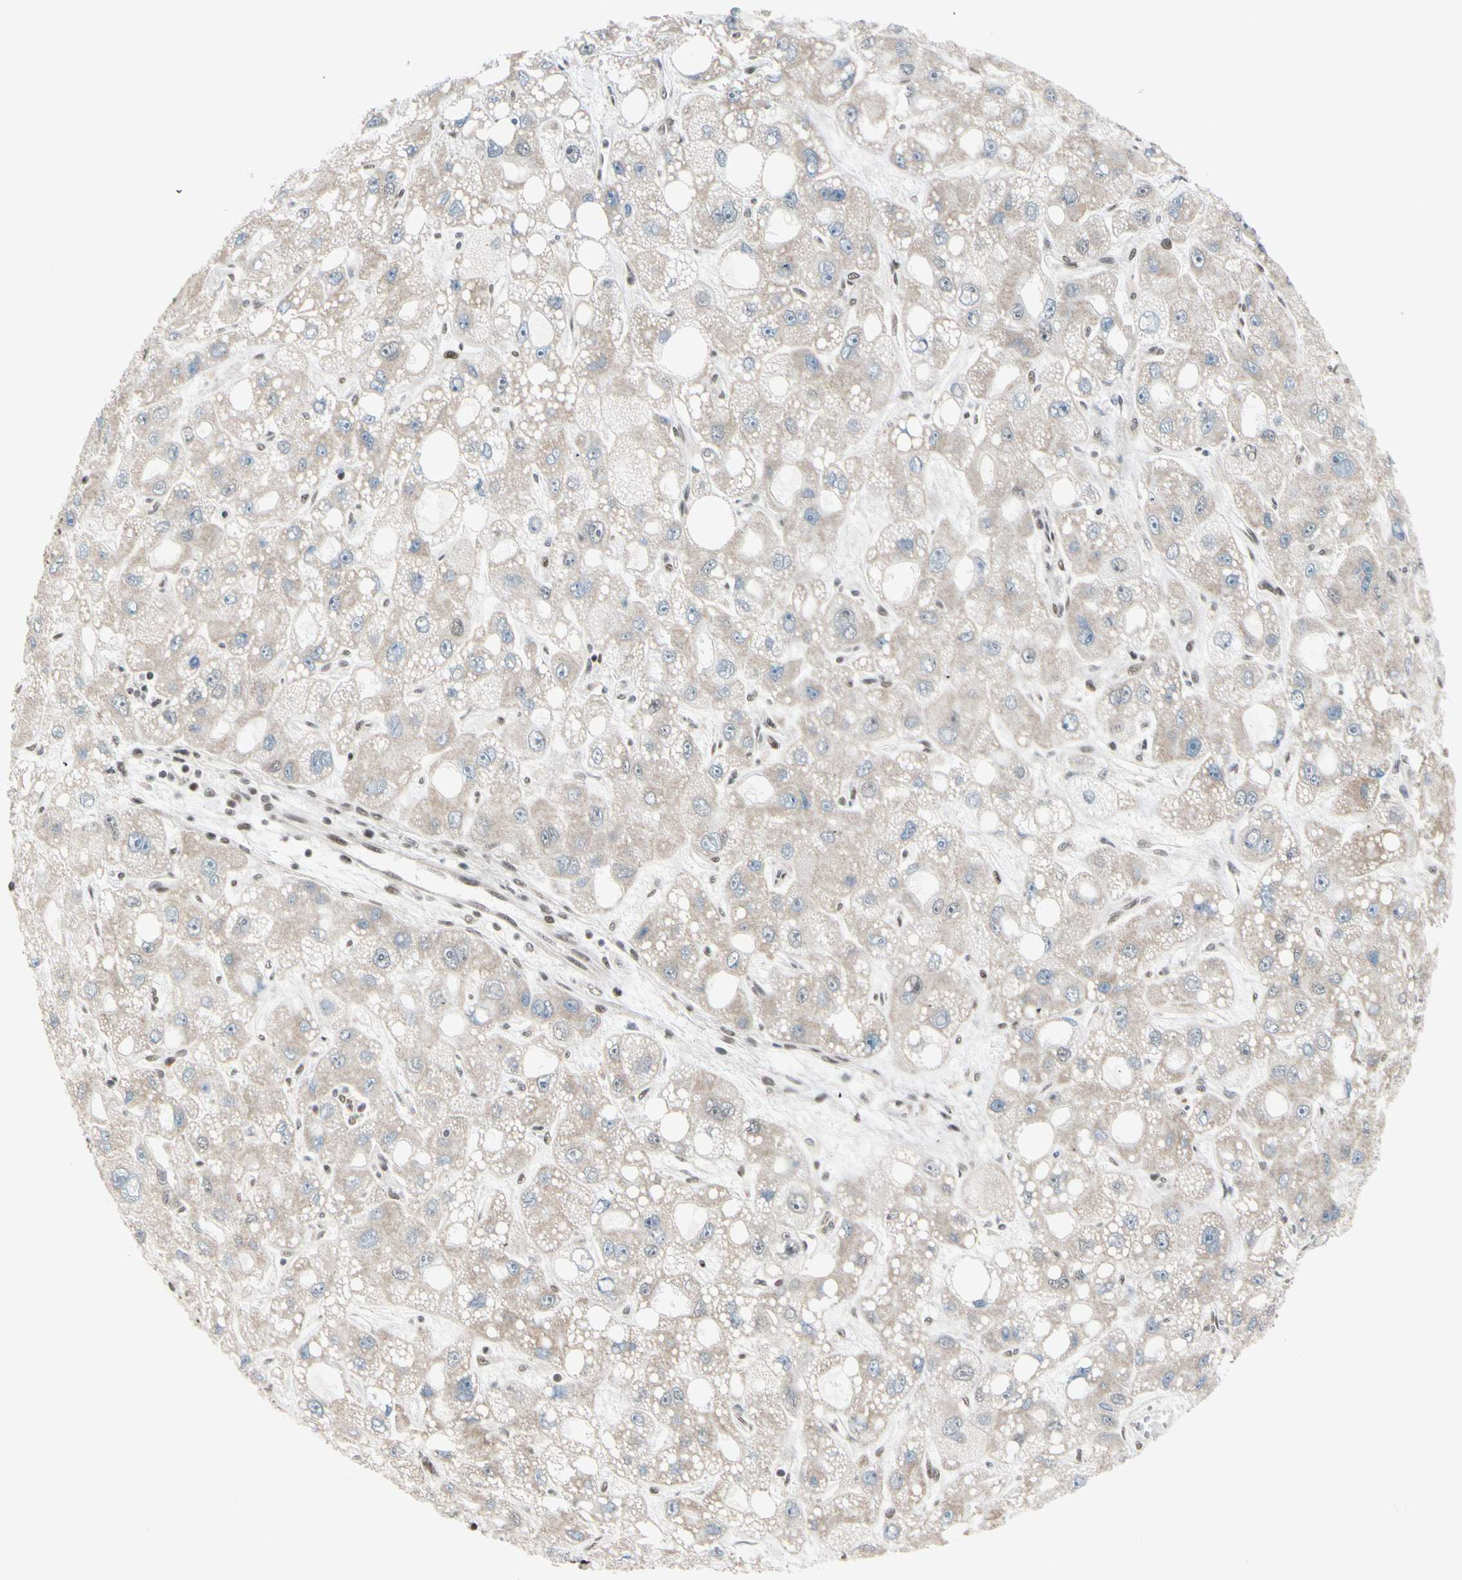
{"staining": {"intensity": "weak", "quantity": ">75%", "location": "cytoplasmic/membranous"}, "tissue": "liver cancer", "cell_type": "Tumor cells", "image_type": "cancer", "snomed": [{"axis": "morphology", "description": "Carcinoma, Hepatocellular, NOS"}, {"axis": "topography", "description": "Liver"}], "caption": "Immunohistochemical staining of hepatocellular carcinoma (liver) shows low levels of weak cytoplasmic/membranous protein expression in approximately >75% of tumor cells.", "gene": "CHAMP1", "patient": {"sex": "male", "age": 55}}